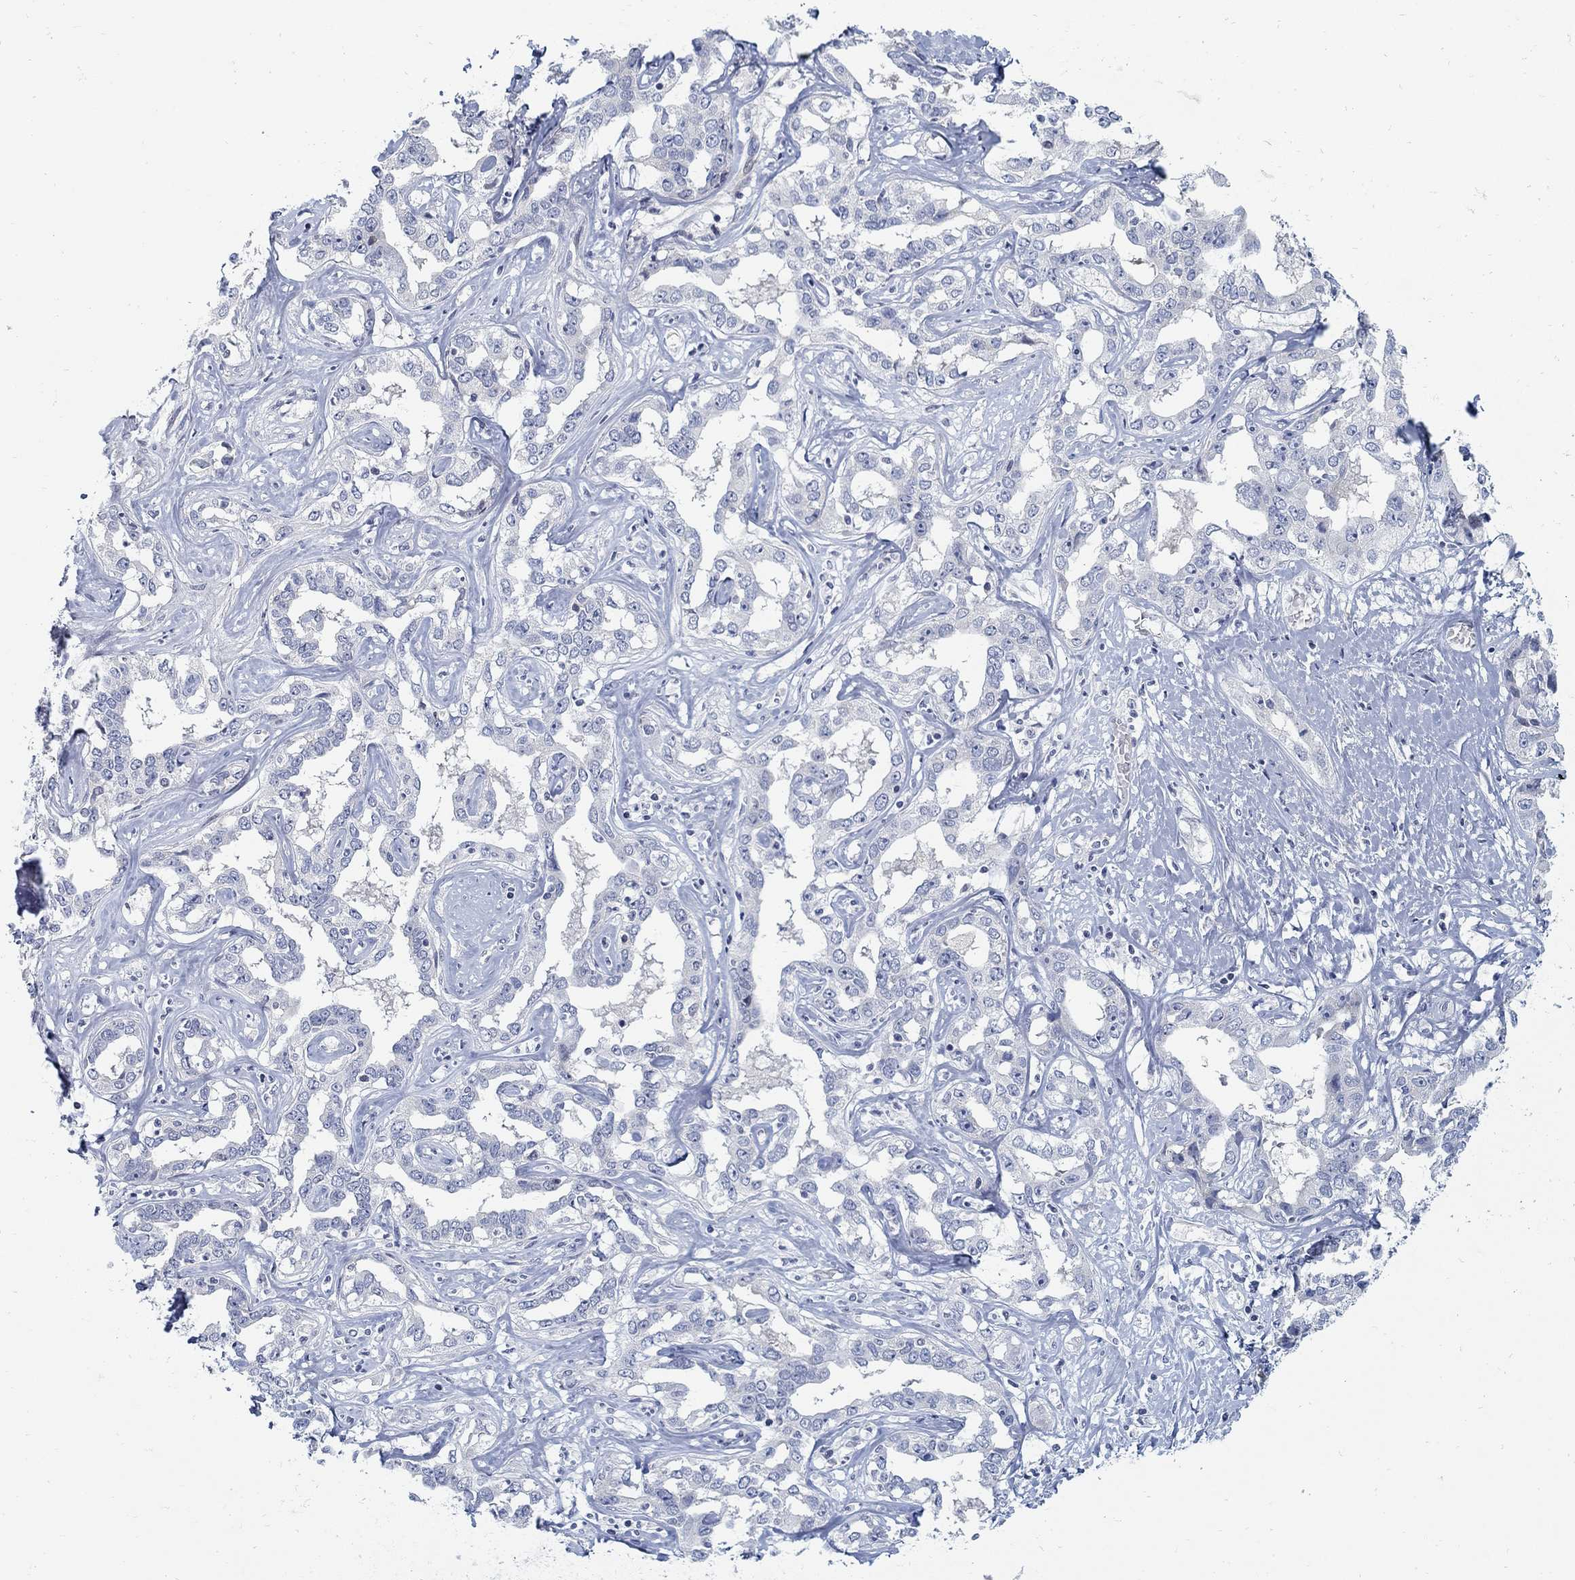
{"staining": {"intensity": "negative", "quantity": "none", "location": "none"}, "tissue": "liver cancer", "cell_type": "Tumor cells", "image_type": "cancer", "snomed": [{"axis": "morphology", "description": "Cholangiocarcinoma"}, {"axis": "topography", "description": "Liver"}], "caption": "The immunohistochemistry (IHC) image has no significant expression in tumor cells of liver cancer tissue. (DAB (3,3'-diaminobenzidine) IHC with hematoxylin counter stain).", "gene": "ANO7", "patient": {"sex": "male", "age": 59}}